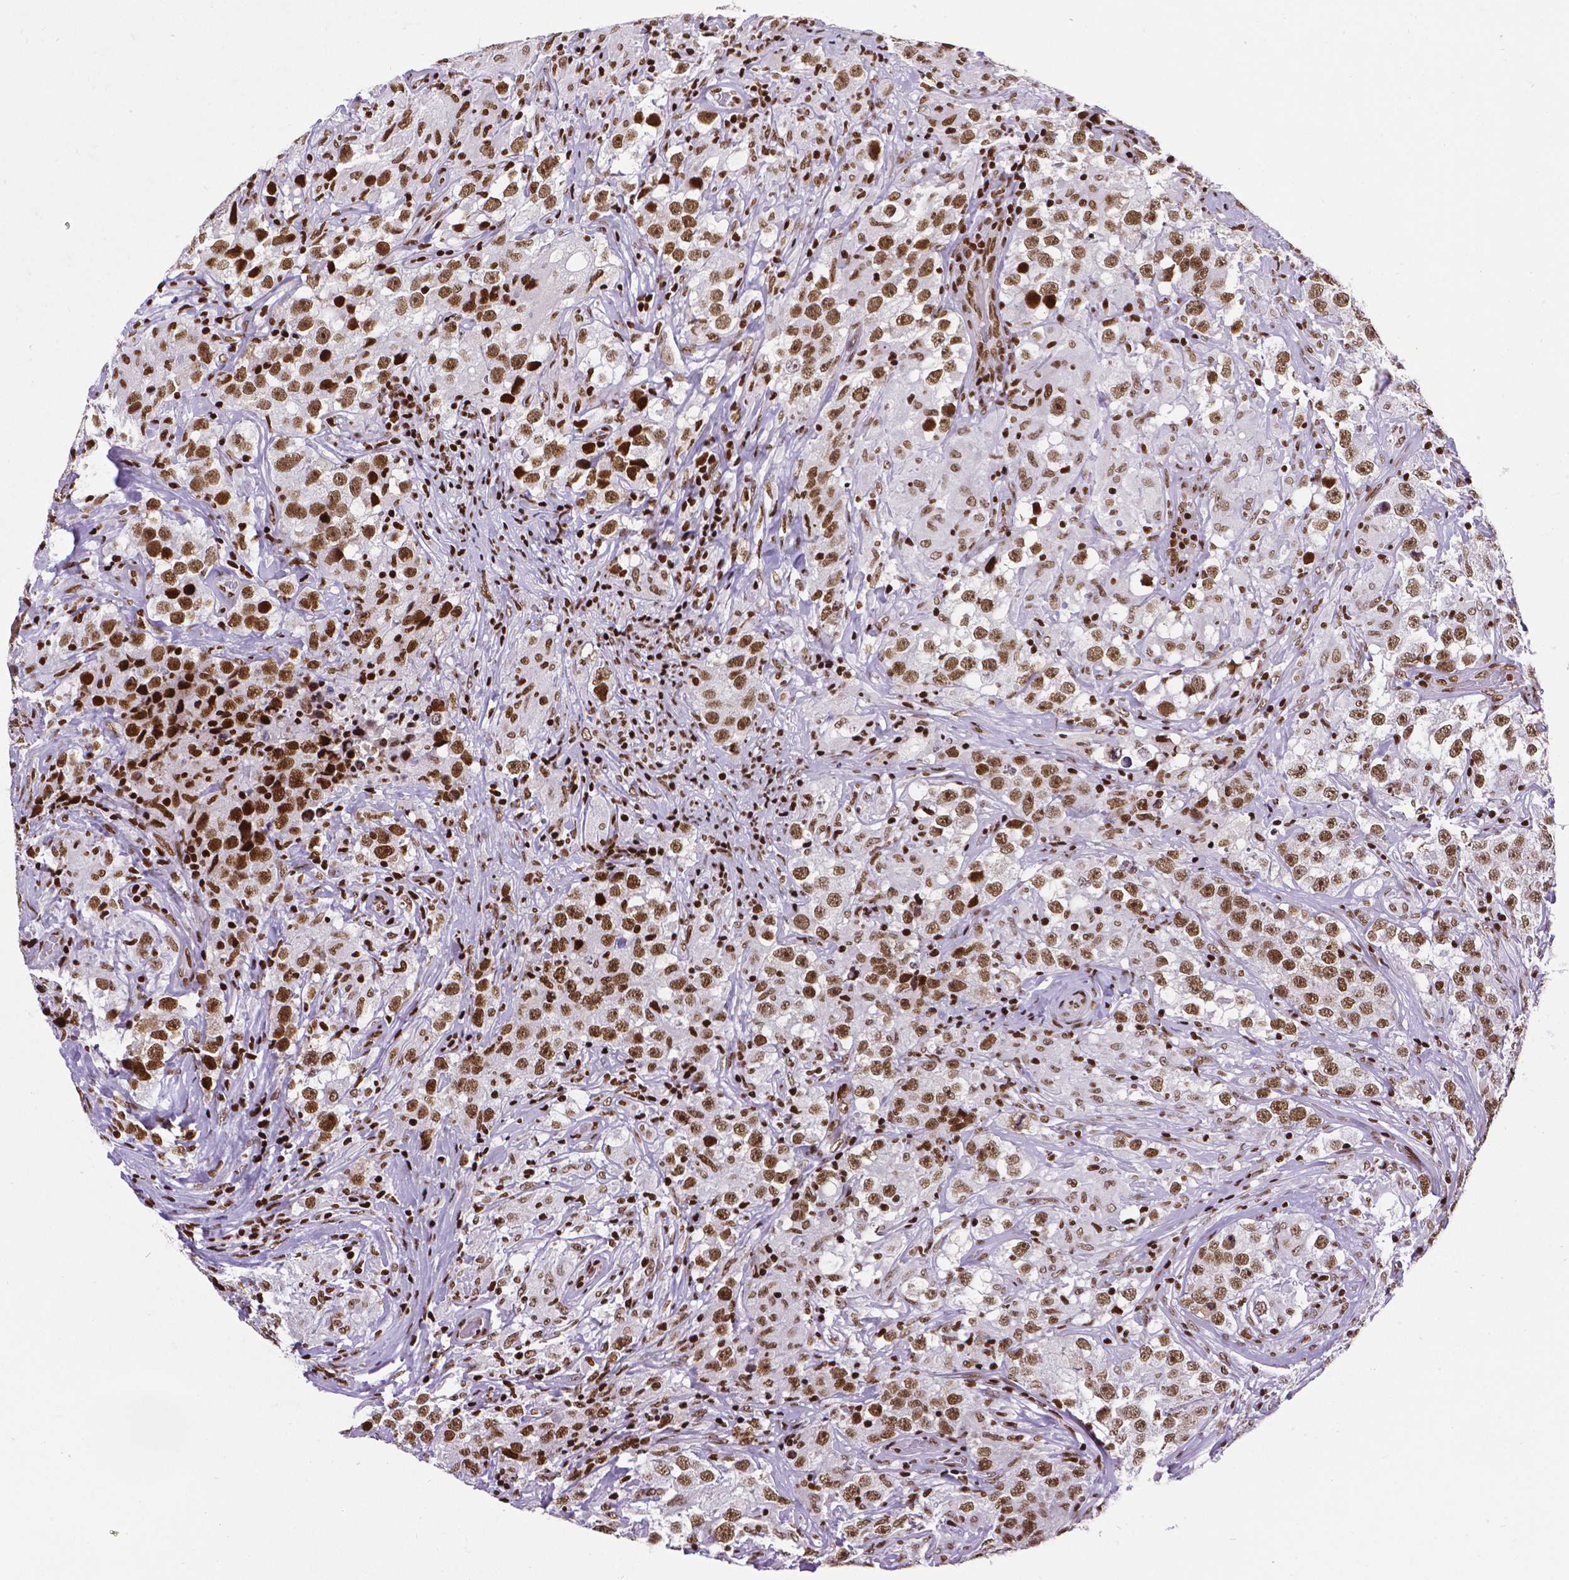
{"staining": {"intensity": "strong", "quantity": ">75%", "location": "nuclear"}, "tissue": "testis cancer", "cell_type": "Tumor cells", "image_type": "cancer", "snomed": [{"axis": "morphology", "description": "Seminoma, NOS"}, {"axis": "topography", "description": "Testis"}], "caption": "This micrograph reveals immunohistochemistry staining of testis cancer (seminoma), with high strong nuclear positivity in about >75% of tumor cells.", "gene": "CTCF", "patient": {"sex": "male", "age": 46}}